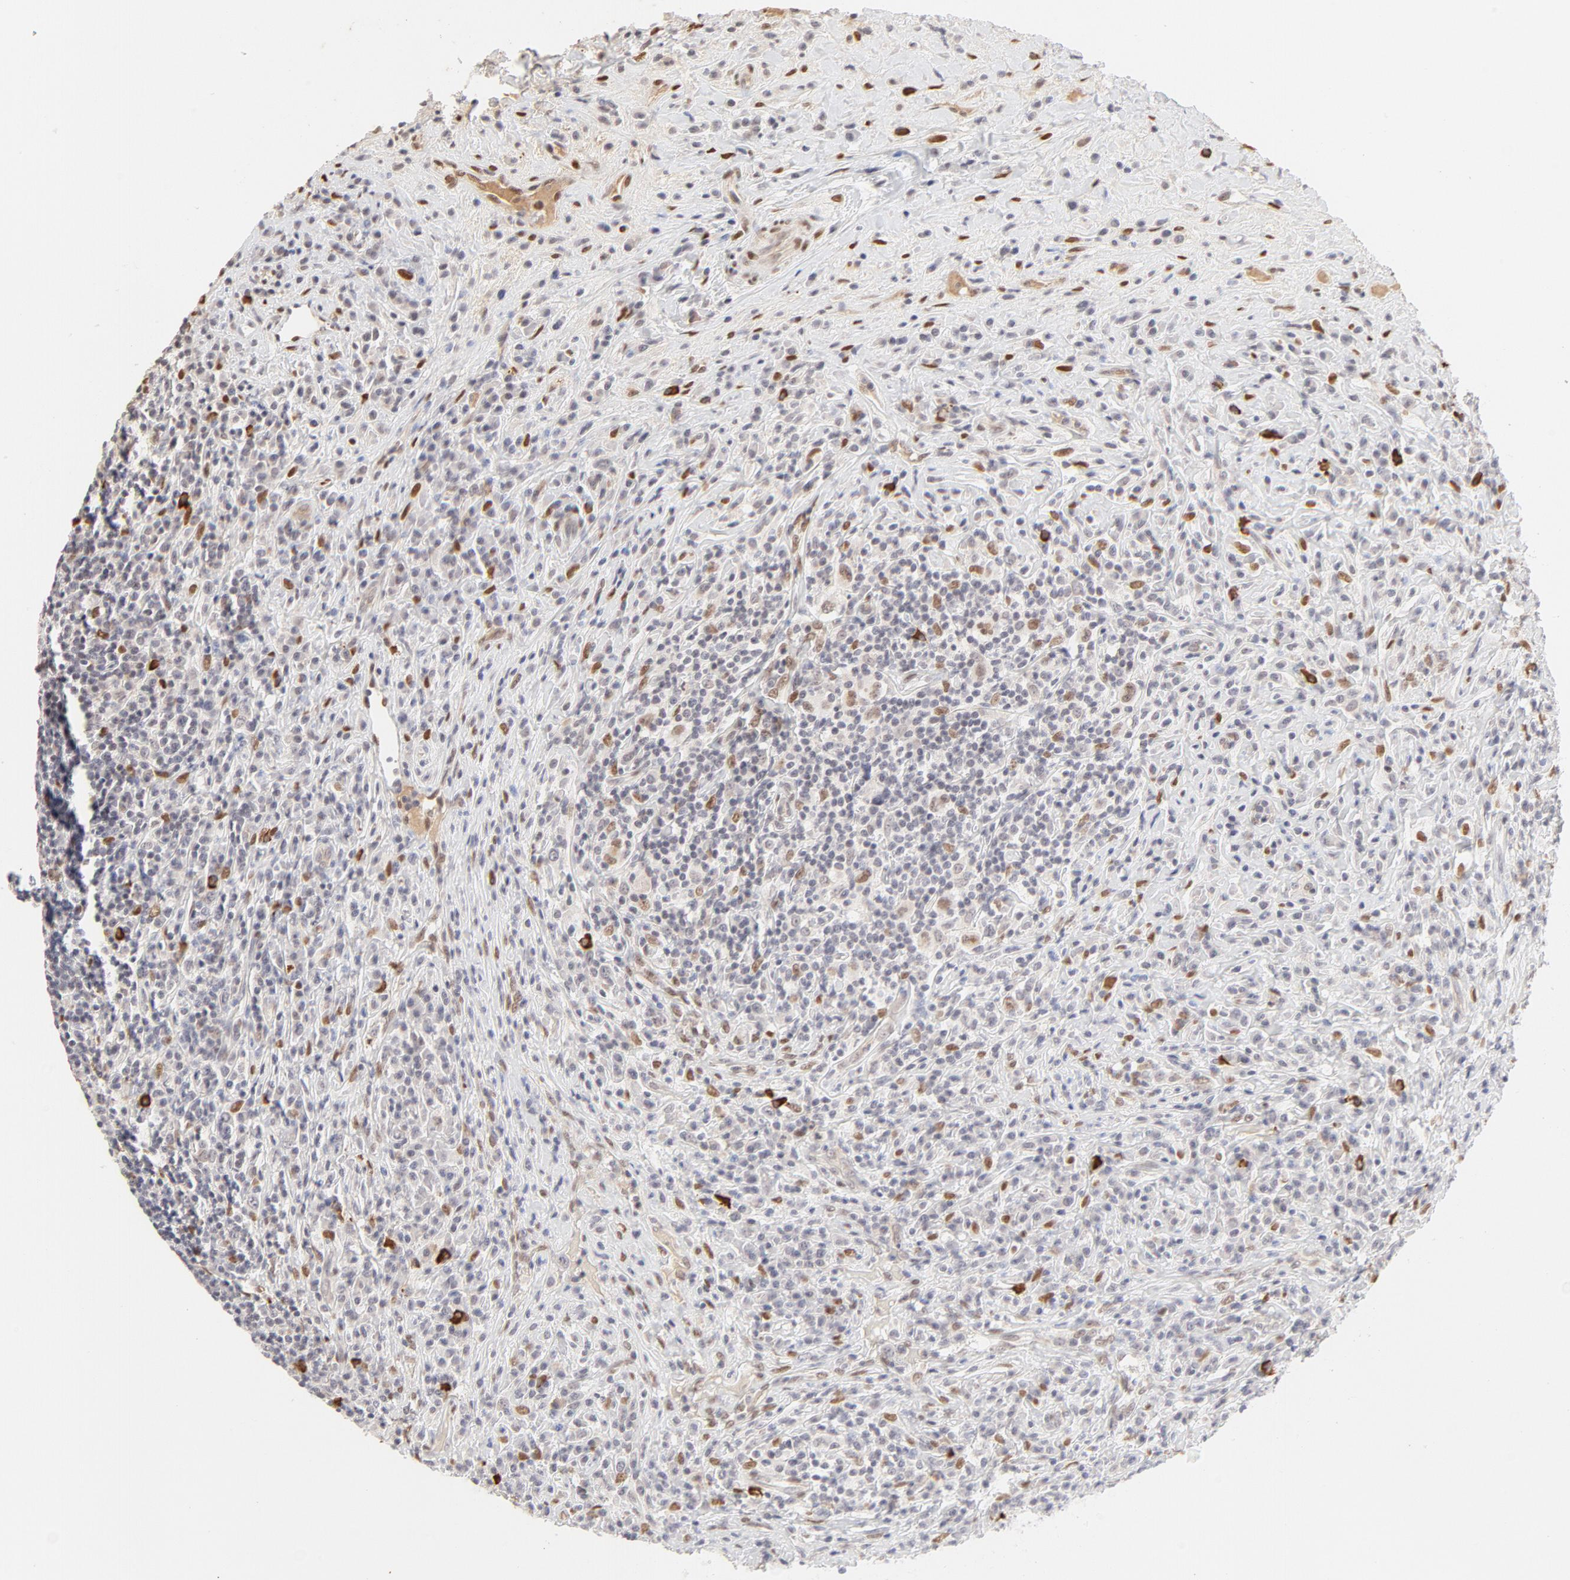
{"staining": {"intensity": "weak", "quantity": "<25%", "location": "nuclear"}, "tissue": "lymphoma", "cell_type": "Tumor cells", "image_type": "cancer", "snomed": [{"axis": "morphology", "description": "Hodgkin's disease, NOS"}, {"axis": "topography", "description": "Lymph node"}], "caption": "Immunohistochemistry photomicrograph of lymphoma stained for a protein (brown), which displays no positivity in tumor cells. (DAB immunohistochemistry, high magnification).", "gene": "PBX3", "patient": {"sex": "female", "age": 25}}